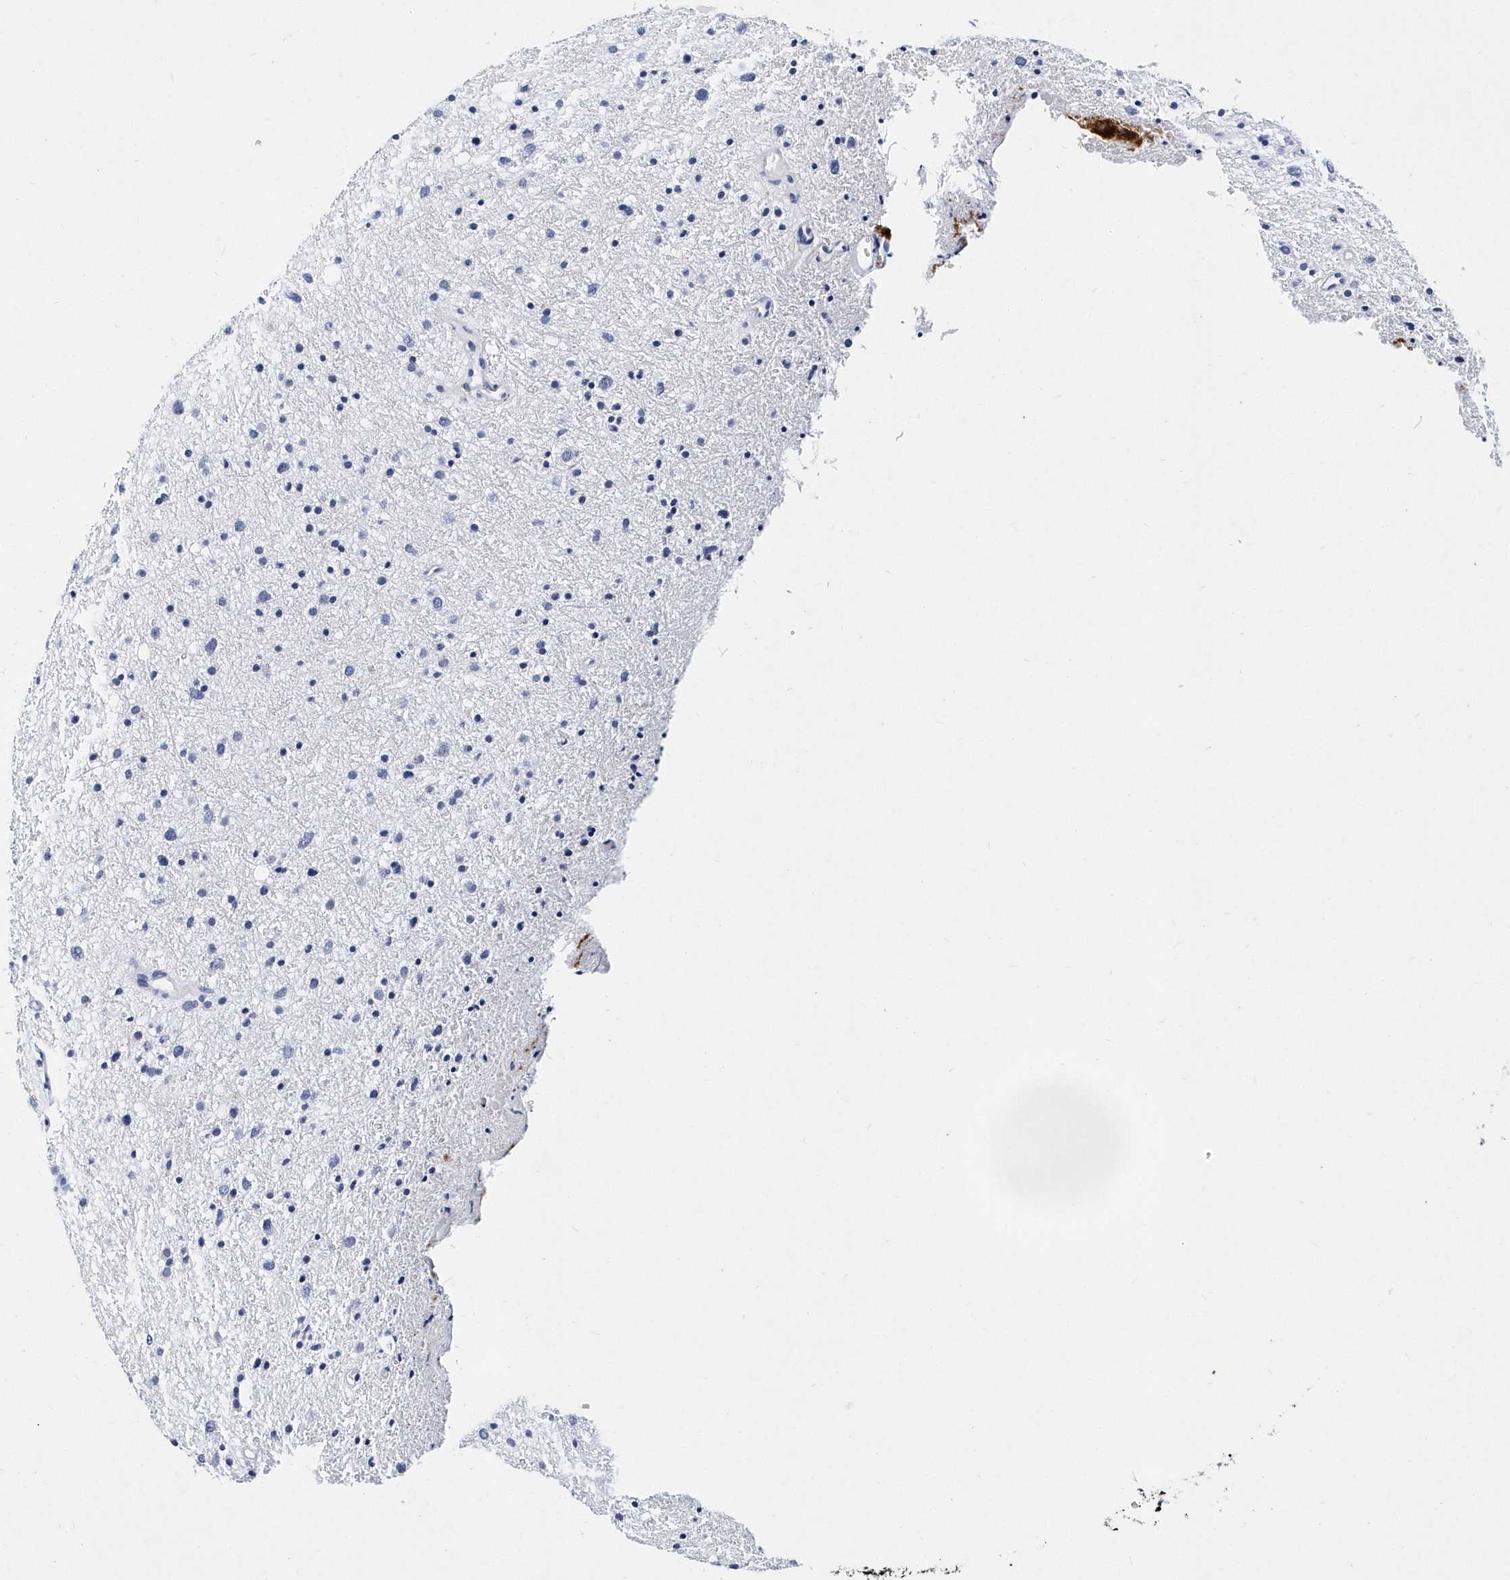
{"staining": {"intensity": "negative", "quantity": "none", "location": "none"}, "tissue": "glioma", "cell_type": "Tumor cells", "image_type": "cancer", "snomed": [{"axis": "morphology", "description": "Glioma, malignant, Low grade"}, {"axis": "topography", "description": "Cerebral cortex"}], "caption": "Immunohistochemistry (IHC) micrograph of human low-grade glioma (malignant) stained for a protein (brown), which shows no expression in tumor cells.", "gene": "ITGA2B", "patient": {"sex": "female", "age": 39}}